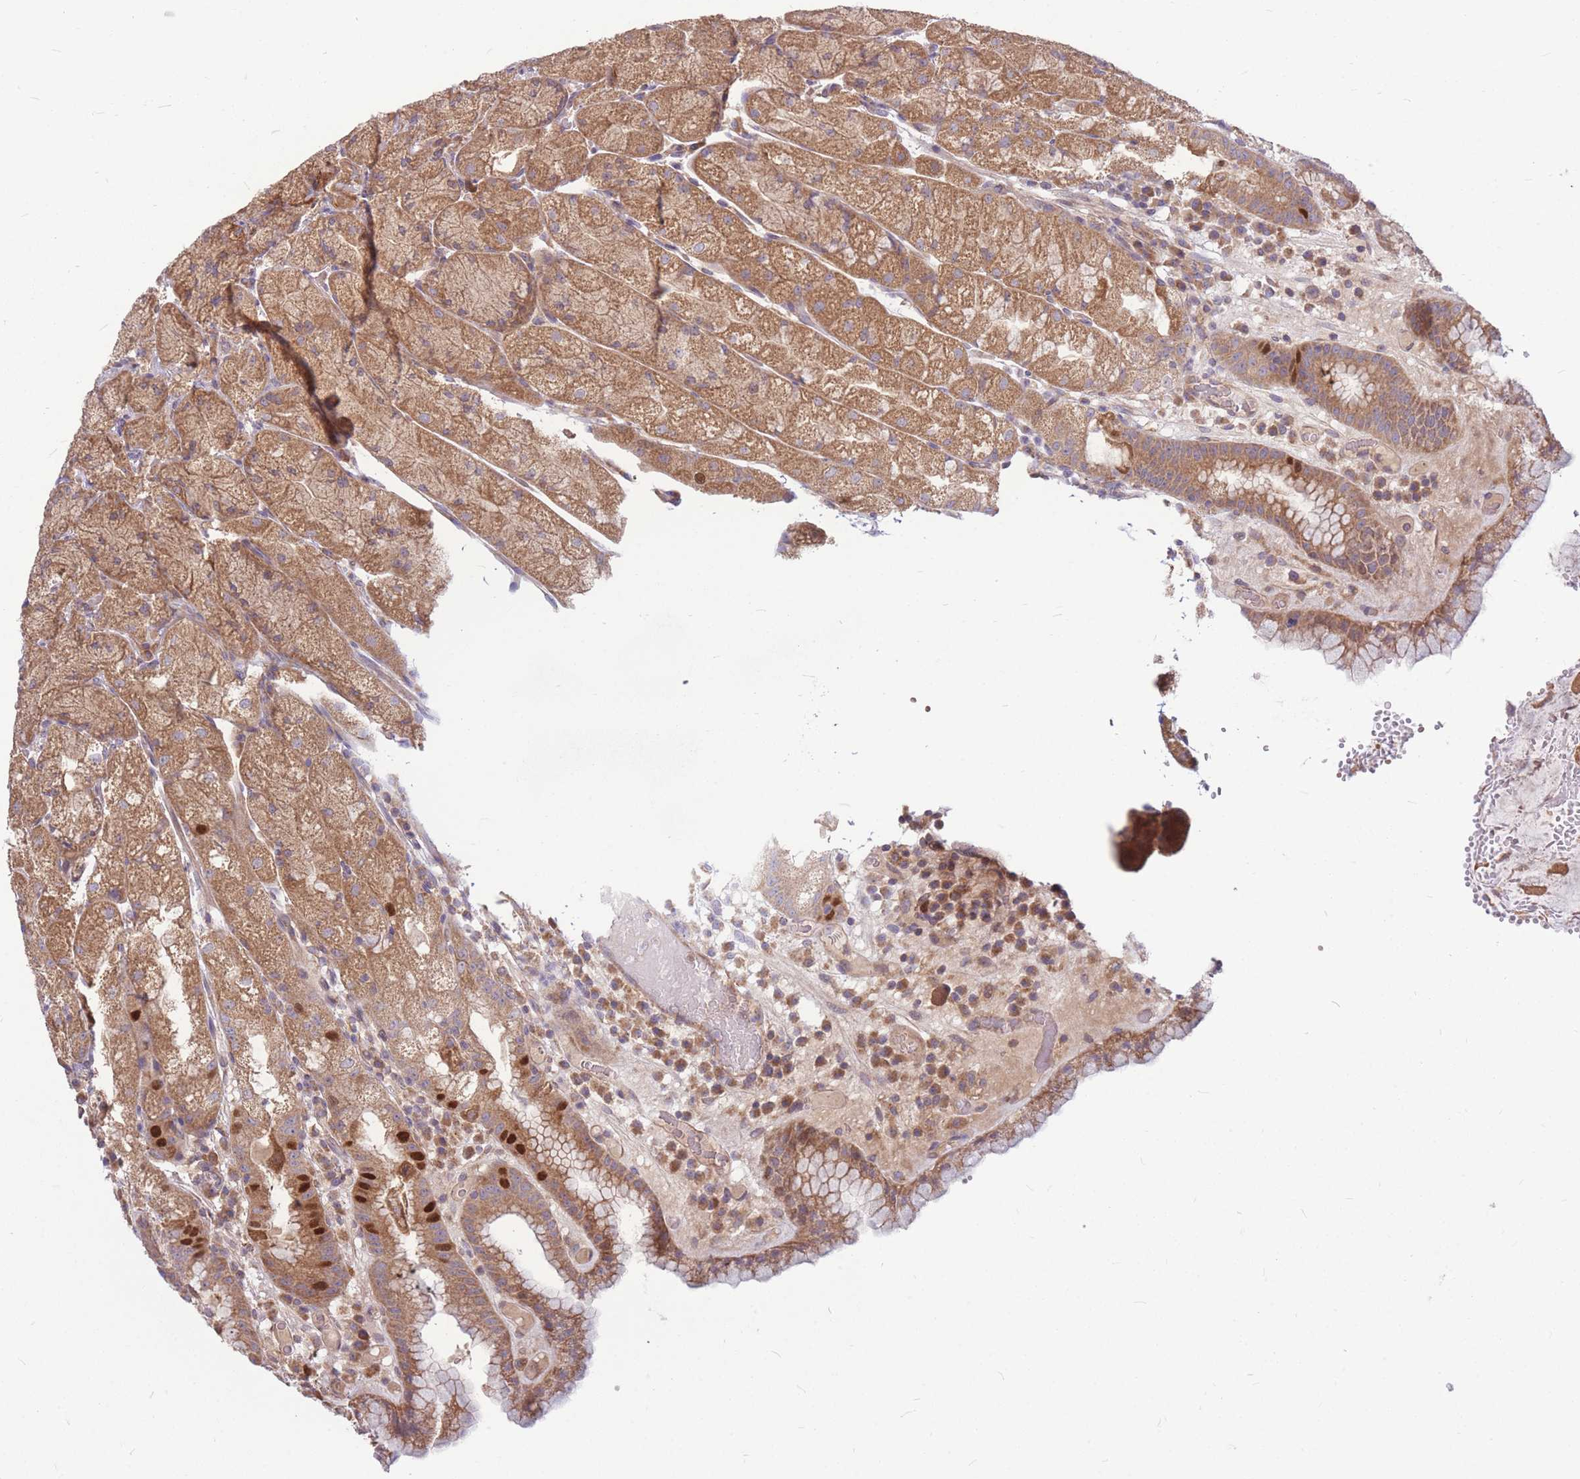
{"staining": {"intensity": "moderate", "quantity": ">75%", "location": "cytoplasmic/membranous,nuclear"}, "tissue": "stomach", "cell_type": "Glandular cells", "image_type": "normal", "snomed": [{"axis": "morphology", "description": "Normal tissue, NOS"}, {"axis": "topography", "description": "Stomach, upper"}], "caption": "Immunohistochemical staining of normal stomach demonstrates >75% levels of moderate cytoplasmic/membranous,nuclear protein positivity in approximately >75% of glandular cells. (Stains: DAB (3,3'-diaminobenzidine) in brown, nuclei in blue, Microscopy: brightfield microscopy at high magnification).", "gene": "GMNN", "patient": {"sex": "male", "age": 52}}